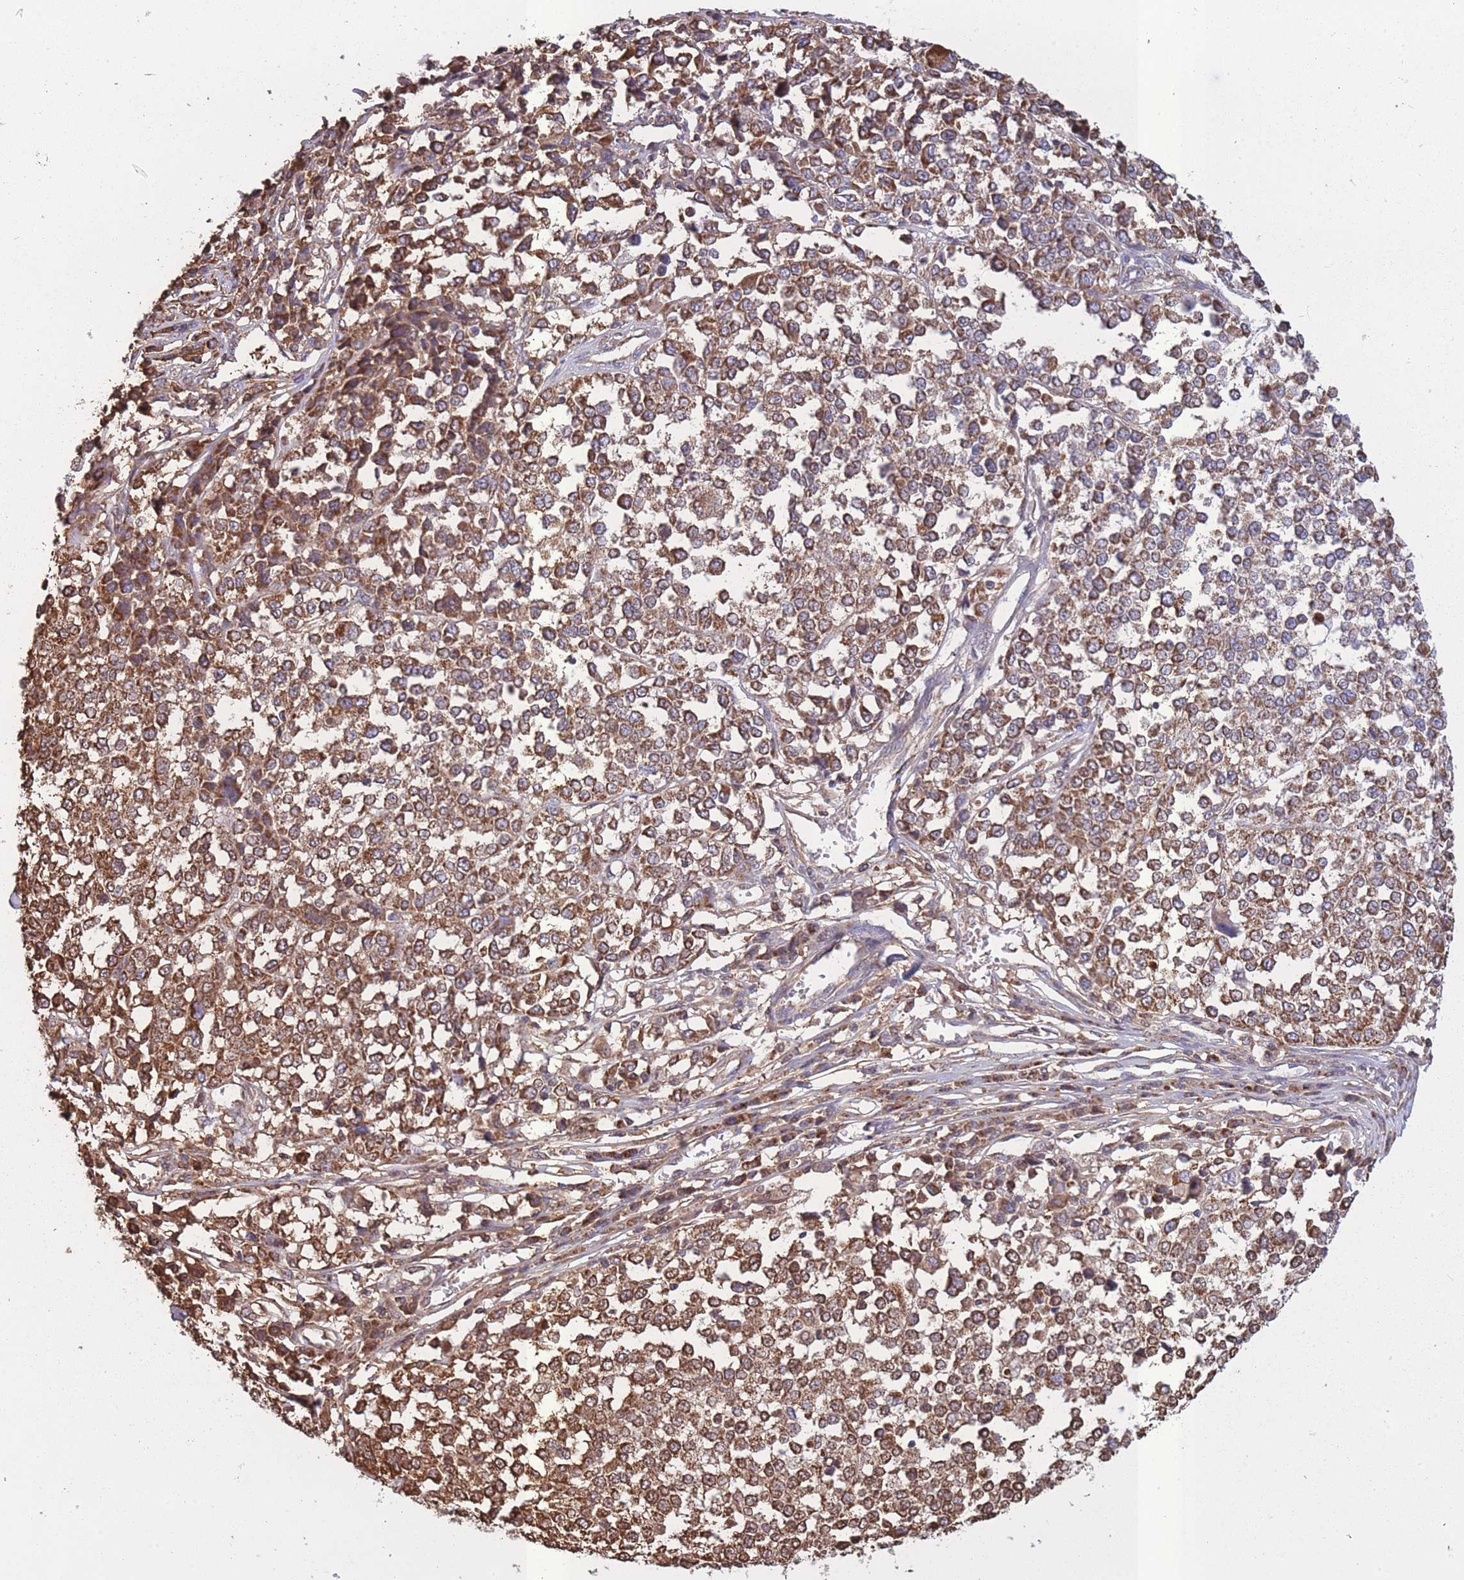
{"staining": {"intensity": "moderate", "quantity": ">75%", "location": "cytoplasmic/membranous"}, "tissue": "melanoma", "cell_type": "Tumor cells", "image_type": "cancer", "snomed": [{"axis": "morphology", "description": "Malignant melanoma, Metastatic site"}, {"axis": "topography", "description": "Lymph node"}], "caption": "About >75% of tumor cells in human melanoma exhibit moderate cytoplasmic/membranous protein staining as visualized by brown immunohistochemical staining.", "gene": "KAT2A", "patient": {"sex": "male", "age": 44}}